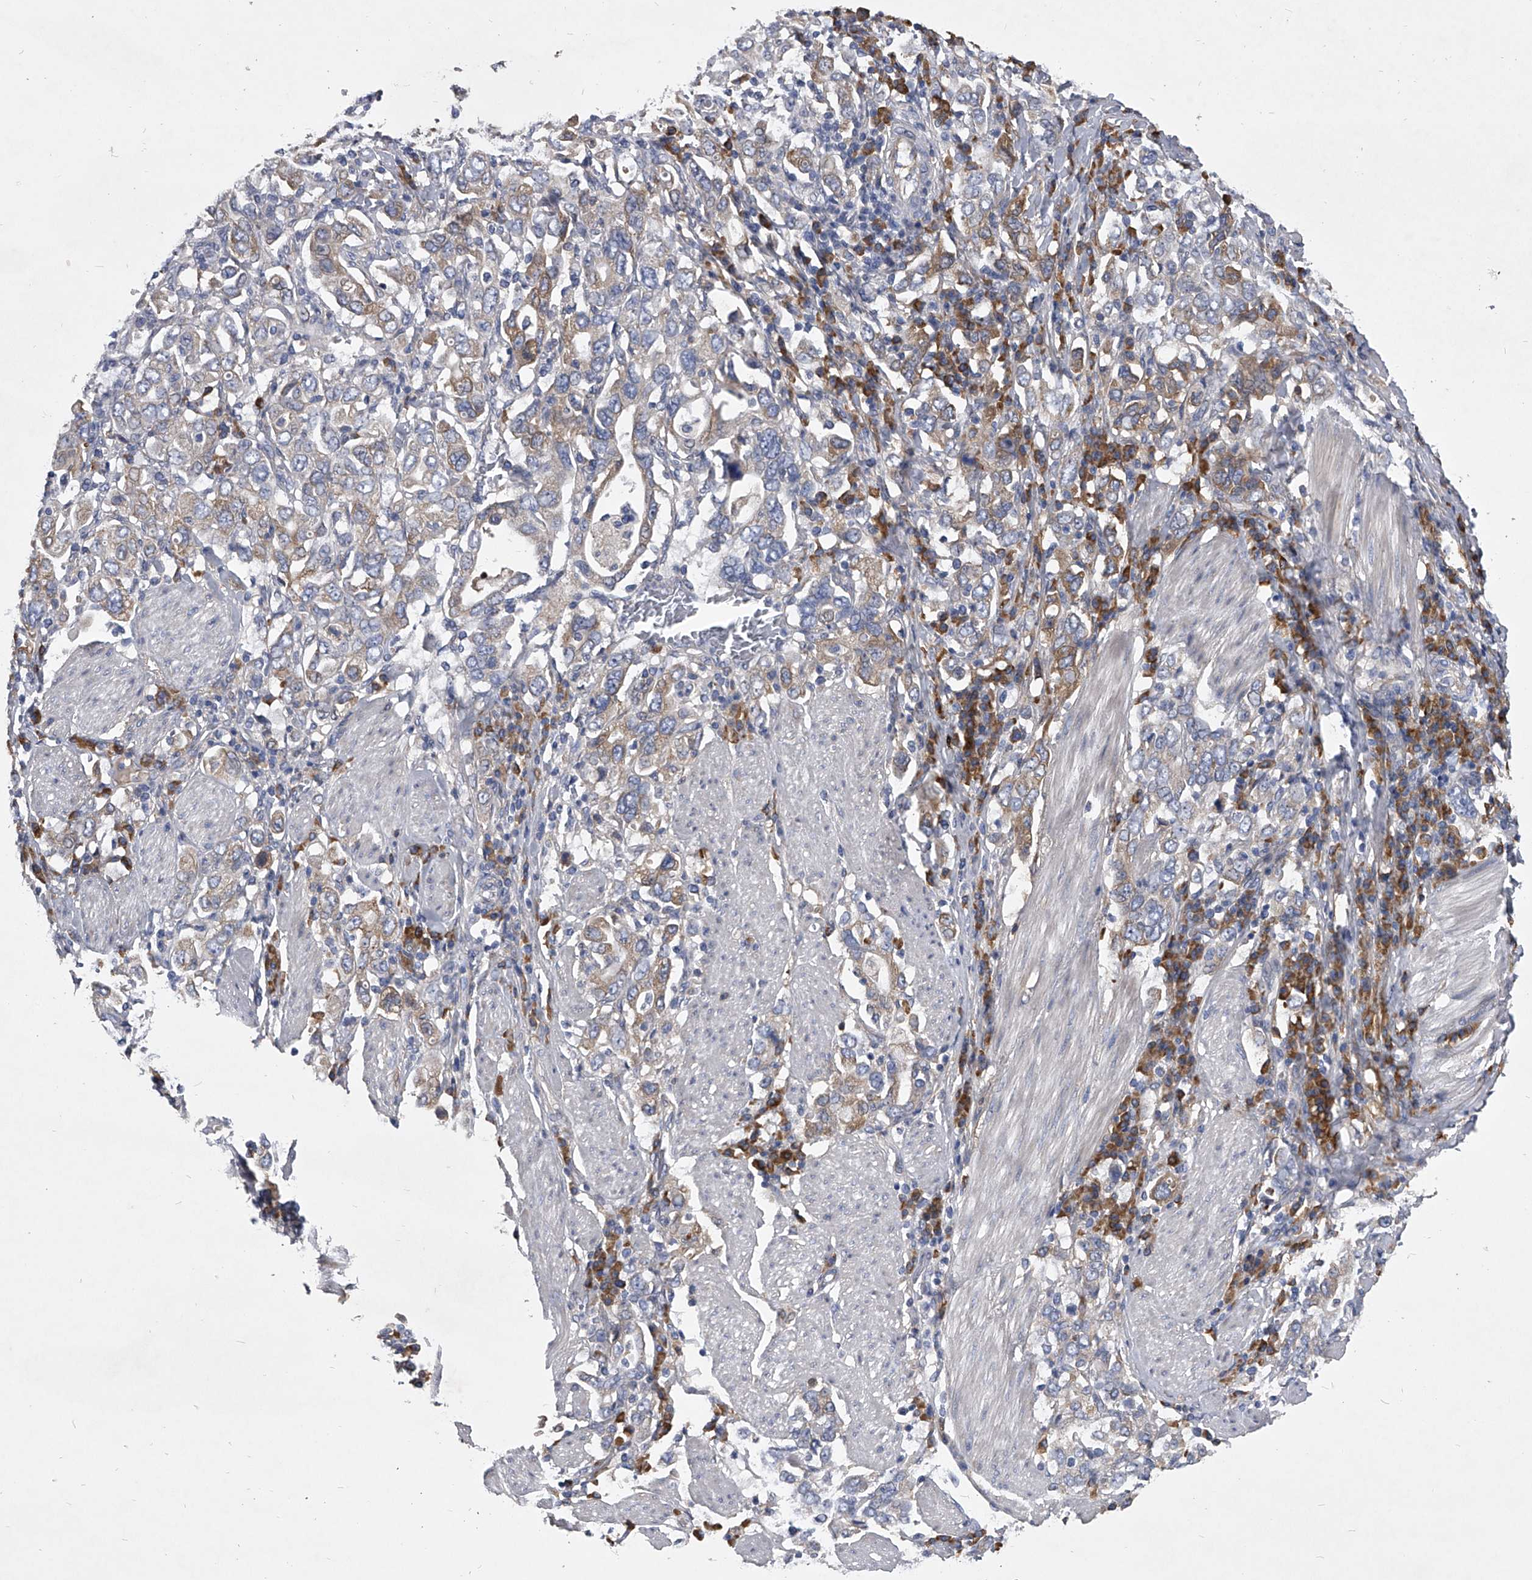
{"staining": {"intensity": "weak", "quantity": "25%-75%", "location": "cytoplasmic/membranous"}, "tissue": "stomach cancer", "cell_type": "Tumor cells", "image_type": "cancer", "snomed": [{"axis": "morphology", "description": "Adenocarcinoma, NOS"}, {"axis": "topography", "description": "Stomach, upper"}], "caption": "IHC staining of adenocarcinoma (stomach), which displays low levels of weak cytoplasmic/membranous staining in about 25%-75% of tumor cells indicating weak cytoplasmic/membranous protein positivity. The staining was performed using DAB (3,3'-diaminobenzidine) (brown) for protein detection and nuclei were counterstained in hematoxylin (blue).", "gene": "CCR4", "patient": {"sex": "male", "age": 62}}